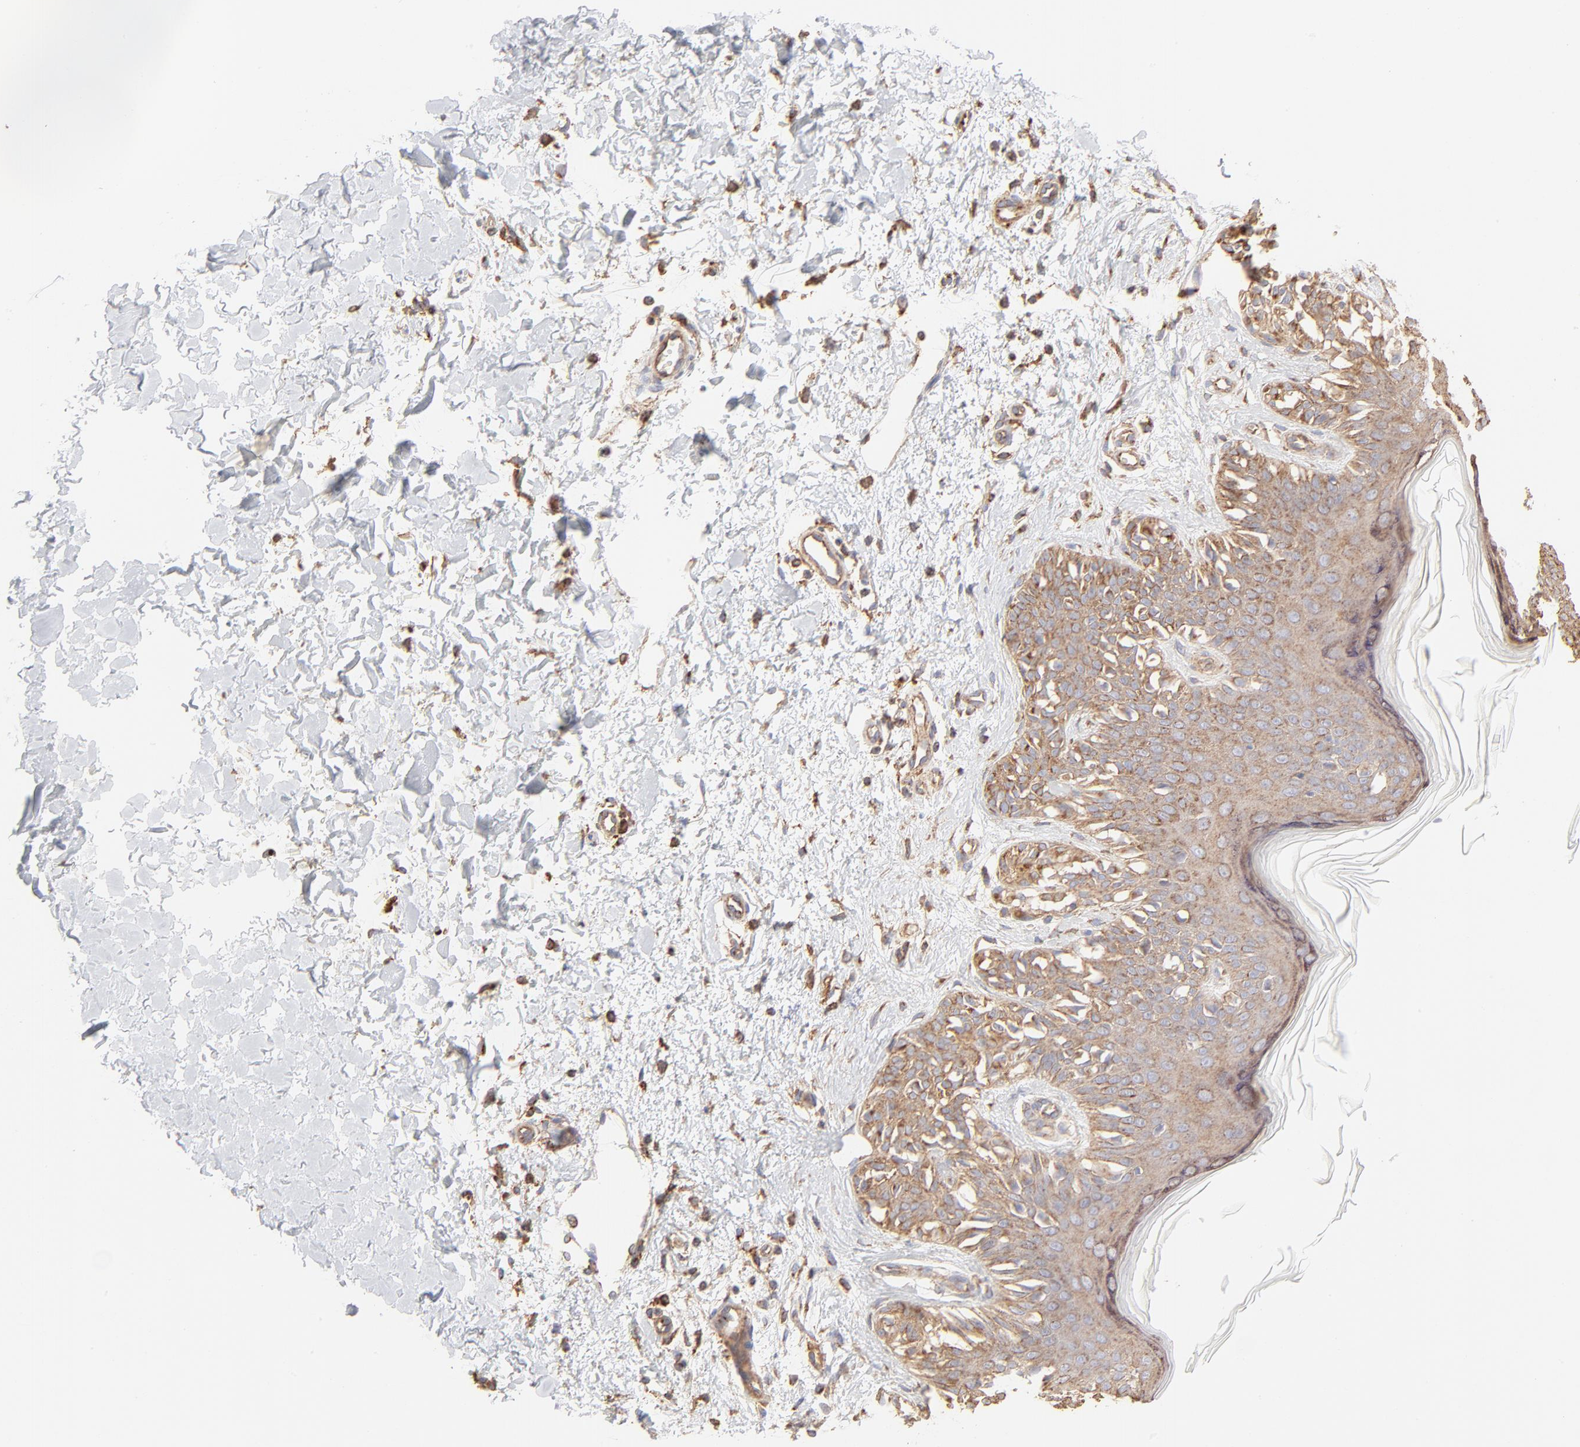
{"staining": {"intensity": "moderate", "quantity": ">75%", "location": "cytoplasmic/membranous"}, "tissue": "melanoma", "cell_type": "Tumor cells", "image_type": "cancer", "snomed": [{"axis": "morphology", "description": "Normal tissue, NOS"}, {"axis": "morphology", "description": "Malignant melanoma, NOS"}, {"axis": "topography", "description": "Skin"}], "caption": "Melanoma stained with immunohistochemistry (IHC) reveals moderate cytoplasmic/membranous expression in about >75% of tumor cells.", "gene": "CLTB", "patient": {"sex": "male", "age": 83}}